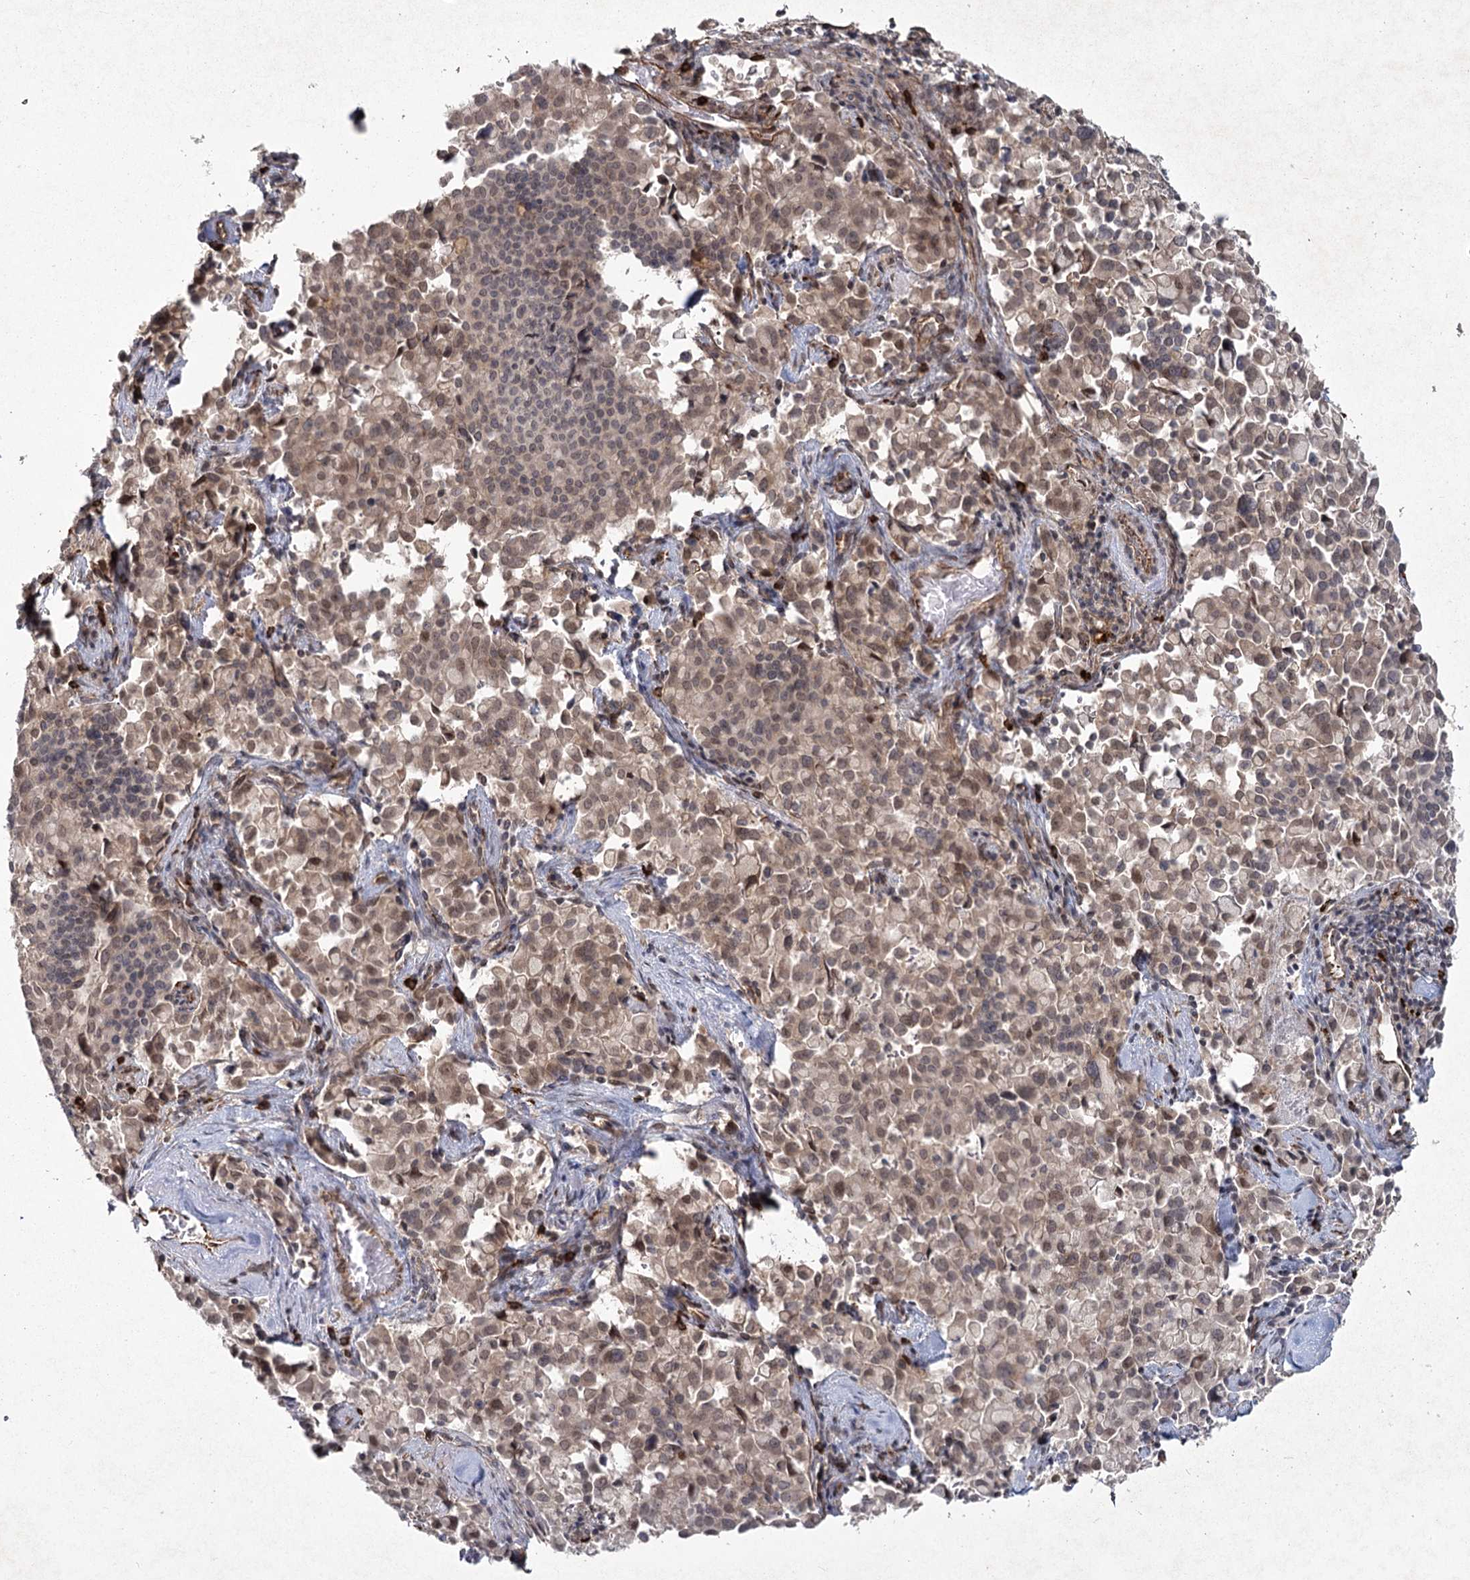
{"staining": {"intensity": "weak", "quantity": "25%-75%", "location": "nuclear"}, "tissue": "pancreatic cancer", "cell_type": "Tumor cells", "image_type": "cancer", "snomed": [{"axis": "morphology", "description": "Adenocarcinoma, NOS"}, {"axis": "topography", "description": "Pancreas"}], "caption": "Protein staining displays weak nuclear expression in about 25%-75% of tumor cells in pancreatic cancer. Ihc stains the protein in brown and the nuclei are stained blue.", "gene": "AP2M1", "patient": {"sex": "male", "age": 65}}